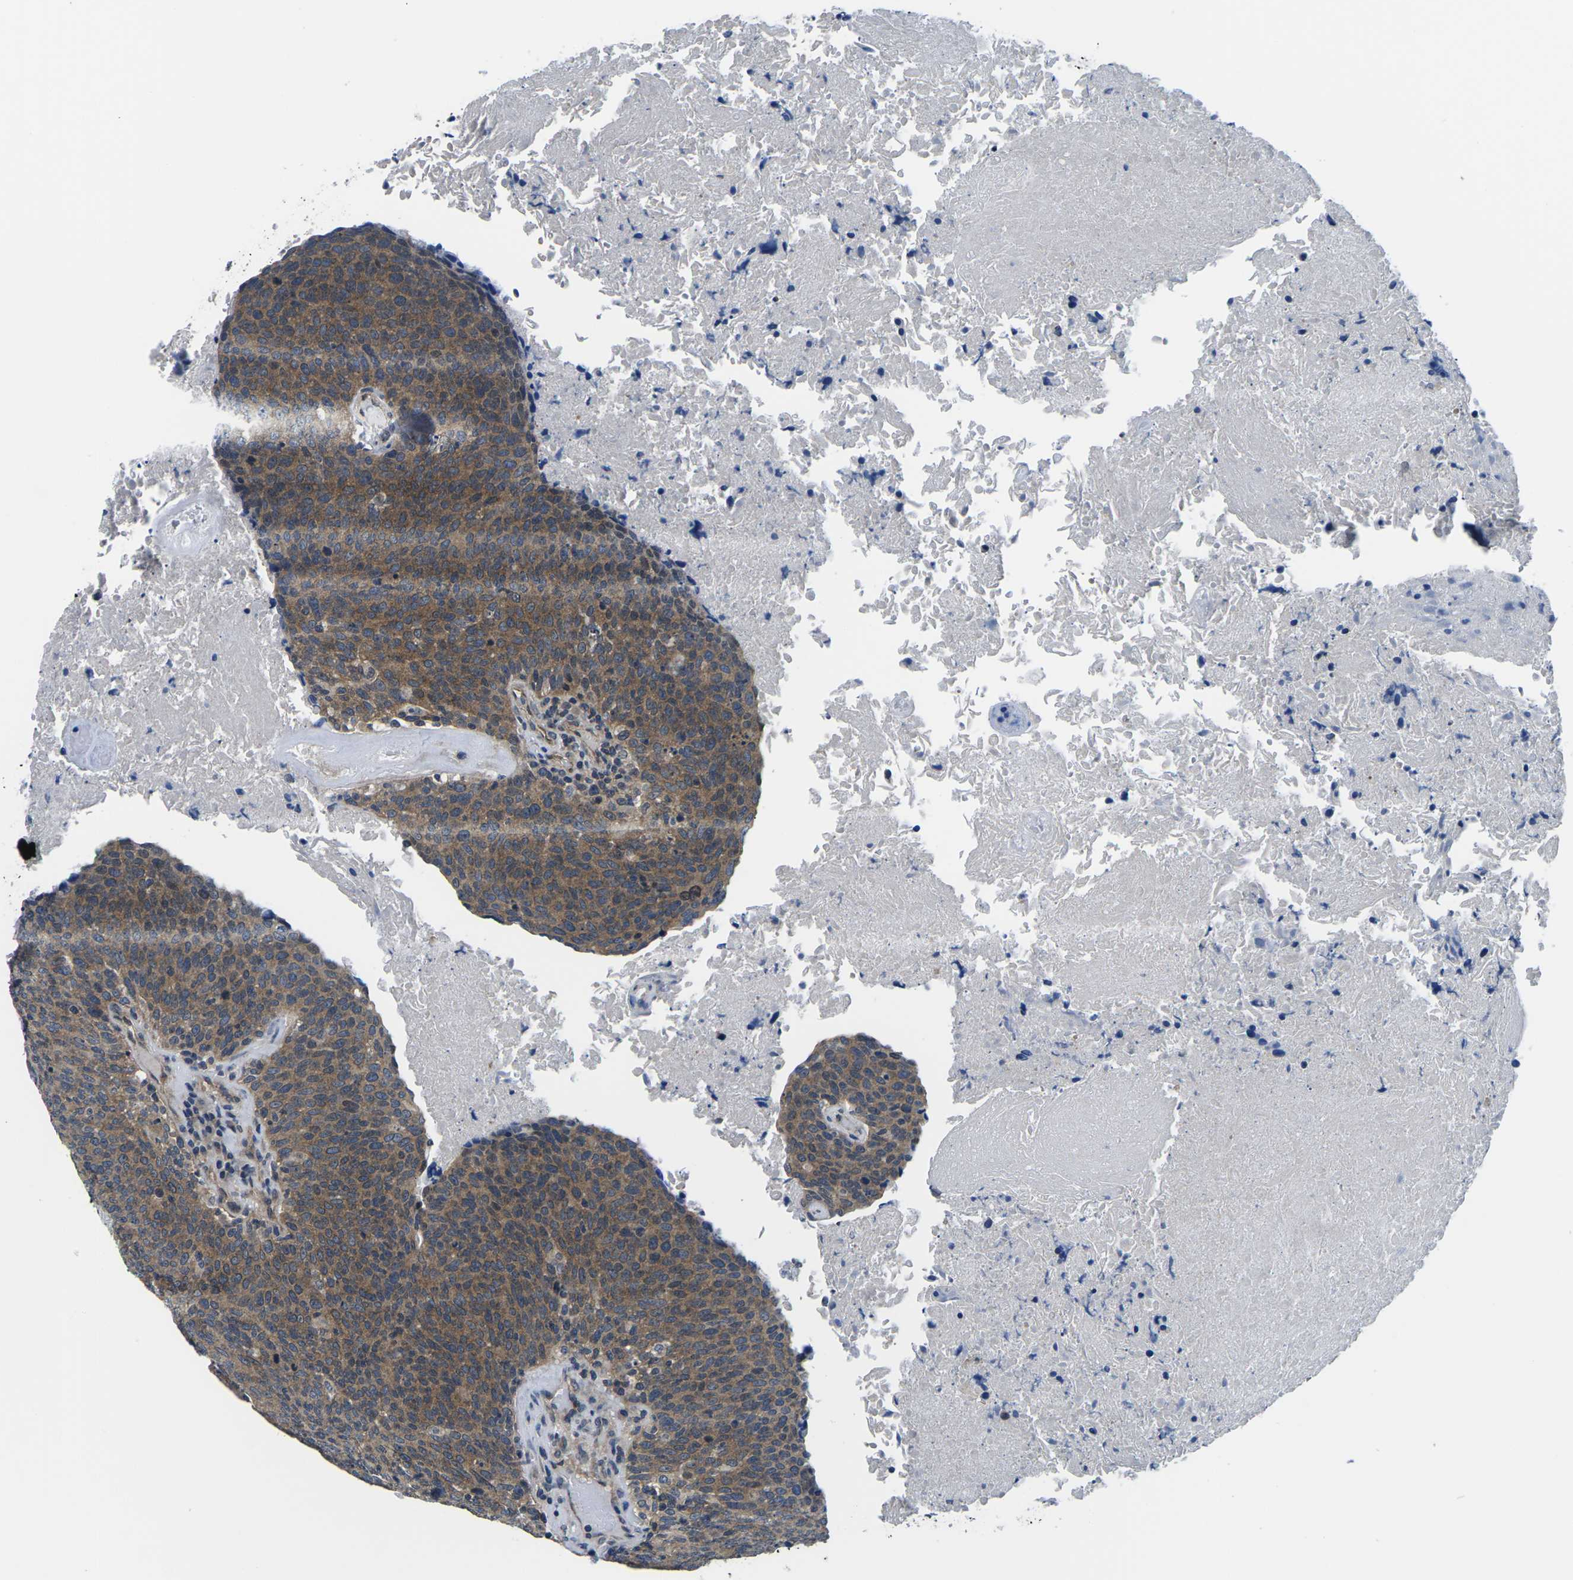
{"staining": {"intensity": "moderate", "quantity": ">75%", "location": "cytoplasmic/membranous"}, "tissue": "head and neck cancer", "cell_type": "Tumor cells", "image_type": "cancer", "snomed": [{"axis": "morphology", "description": "Squamous cell carcinoma, NOS"}, {"axis": "morphology", "description": "Squamous cell carcinoma, metastatic, NOS"}, {"axis": "topography", "description": "Lymph node"}, {"axis": "topography", "description": "Head-Neck"}], "caption": "Moderate cytoplasmic/membranous protein staining is appreciated in approximately >75% of tumor cells in metastatic squamous cell carcinoma (head and neck).", "gene": "GSK3B", "patient": {"sex": "male", "age": 62}}